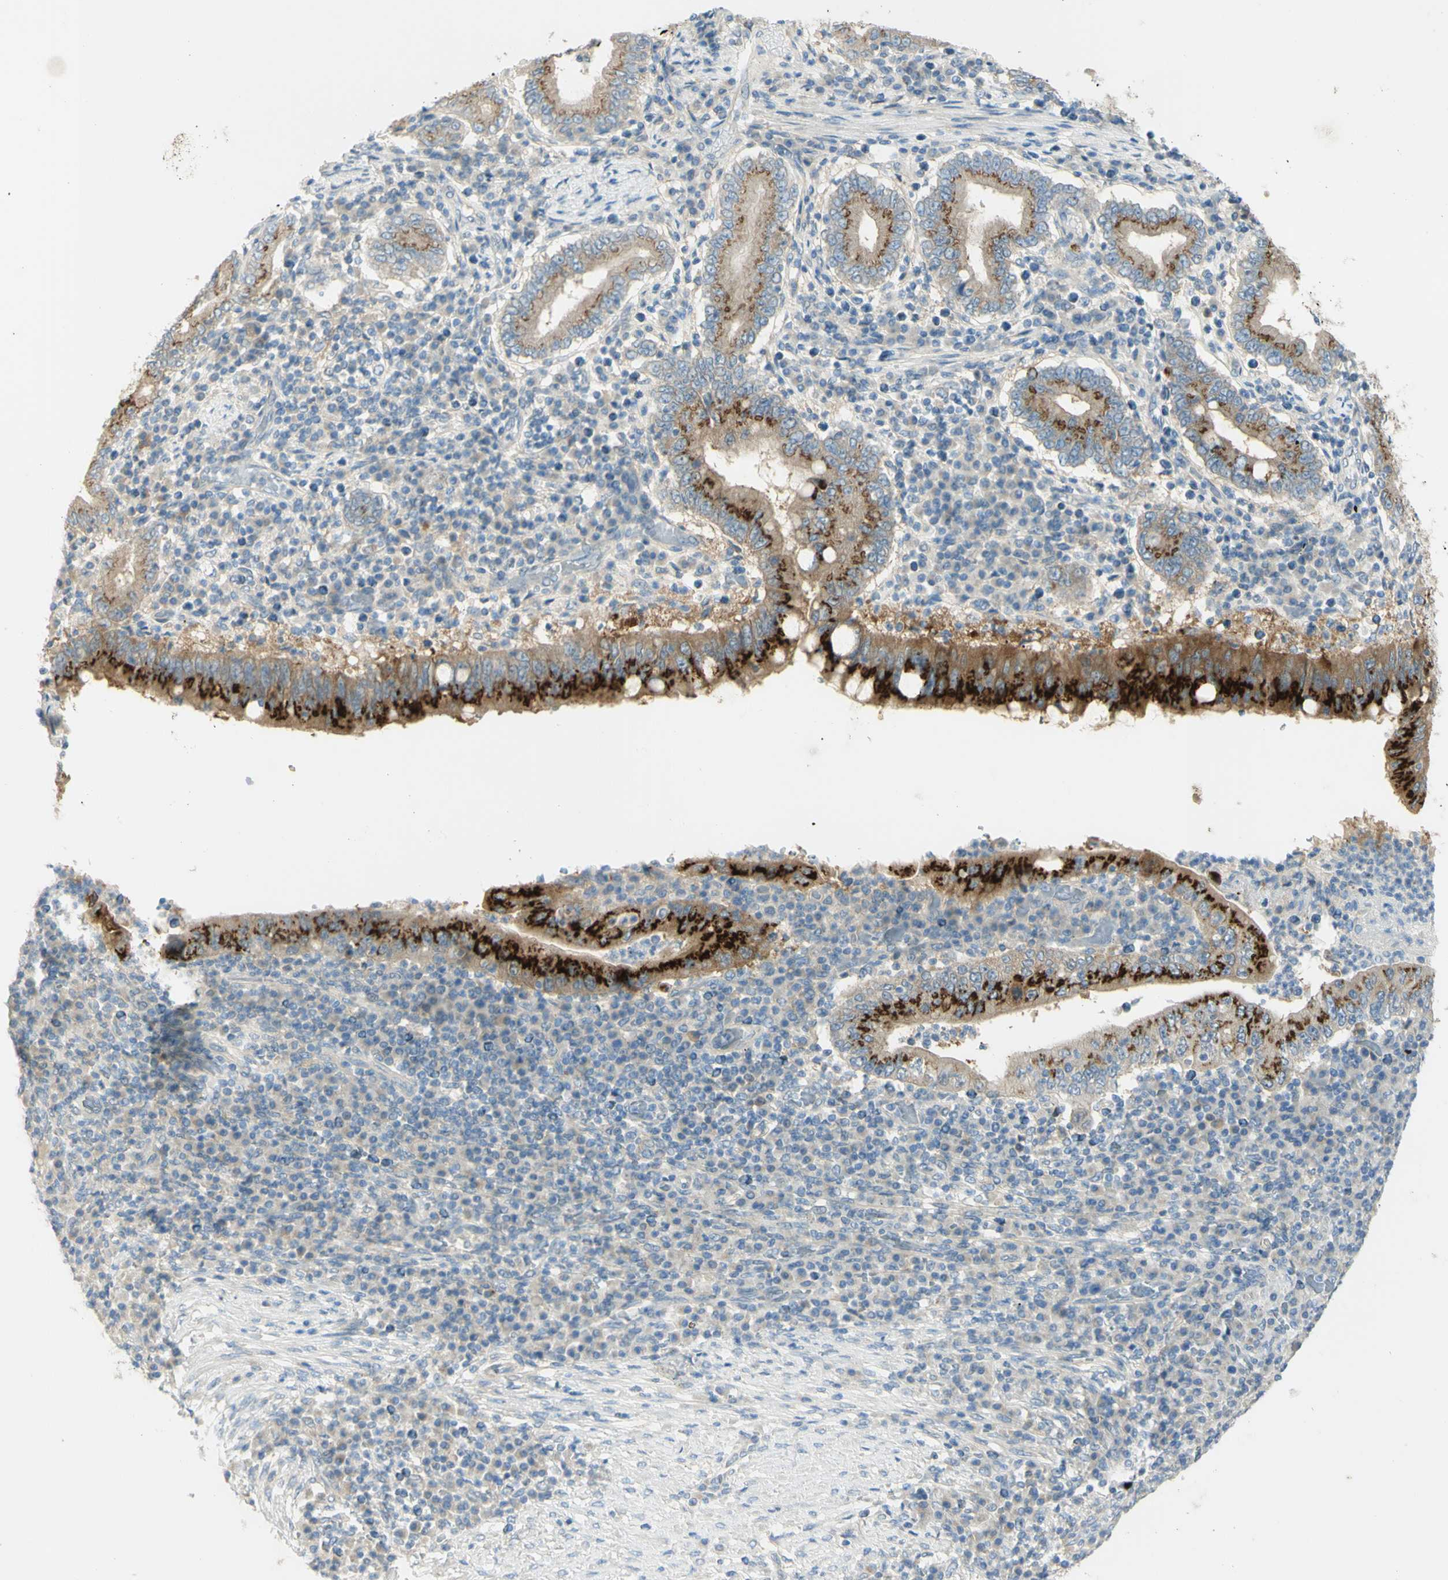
{"staining": {"intensity": "strong", "quantity": ">75%", "location": "cytoplasmic/membranous"}, "tissue": "stomach cancer", "cell_type": "Tumor cells", "image_type": "cancer", "snomed": [{"axis": "morphology", "description": "Normal tissue, NOS"}, {"axis": "morphology", "description": "Adenocarcinoma, NOS"}, {"axis": "topography", "description": "Esophagus"}, {"axis": "topography", "description": "Stomach, upper"}, {"axis": "topography", "description": "Peripheral nerve tissue"}], "caption": "A brown stain labels strong cytoplasmic/membranous expression of a protein in human adenocarcinoma (stomach) tumor cells.", "gene": "GCNT3", "patient": {"sex": "male", "age": 62}}